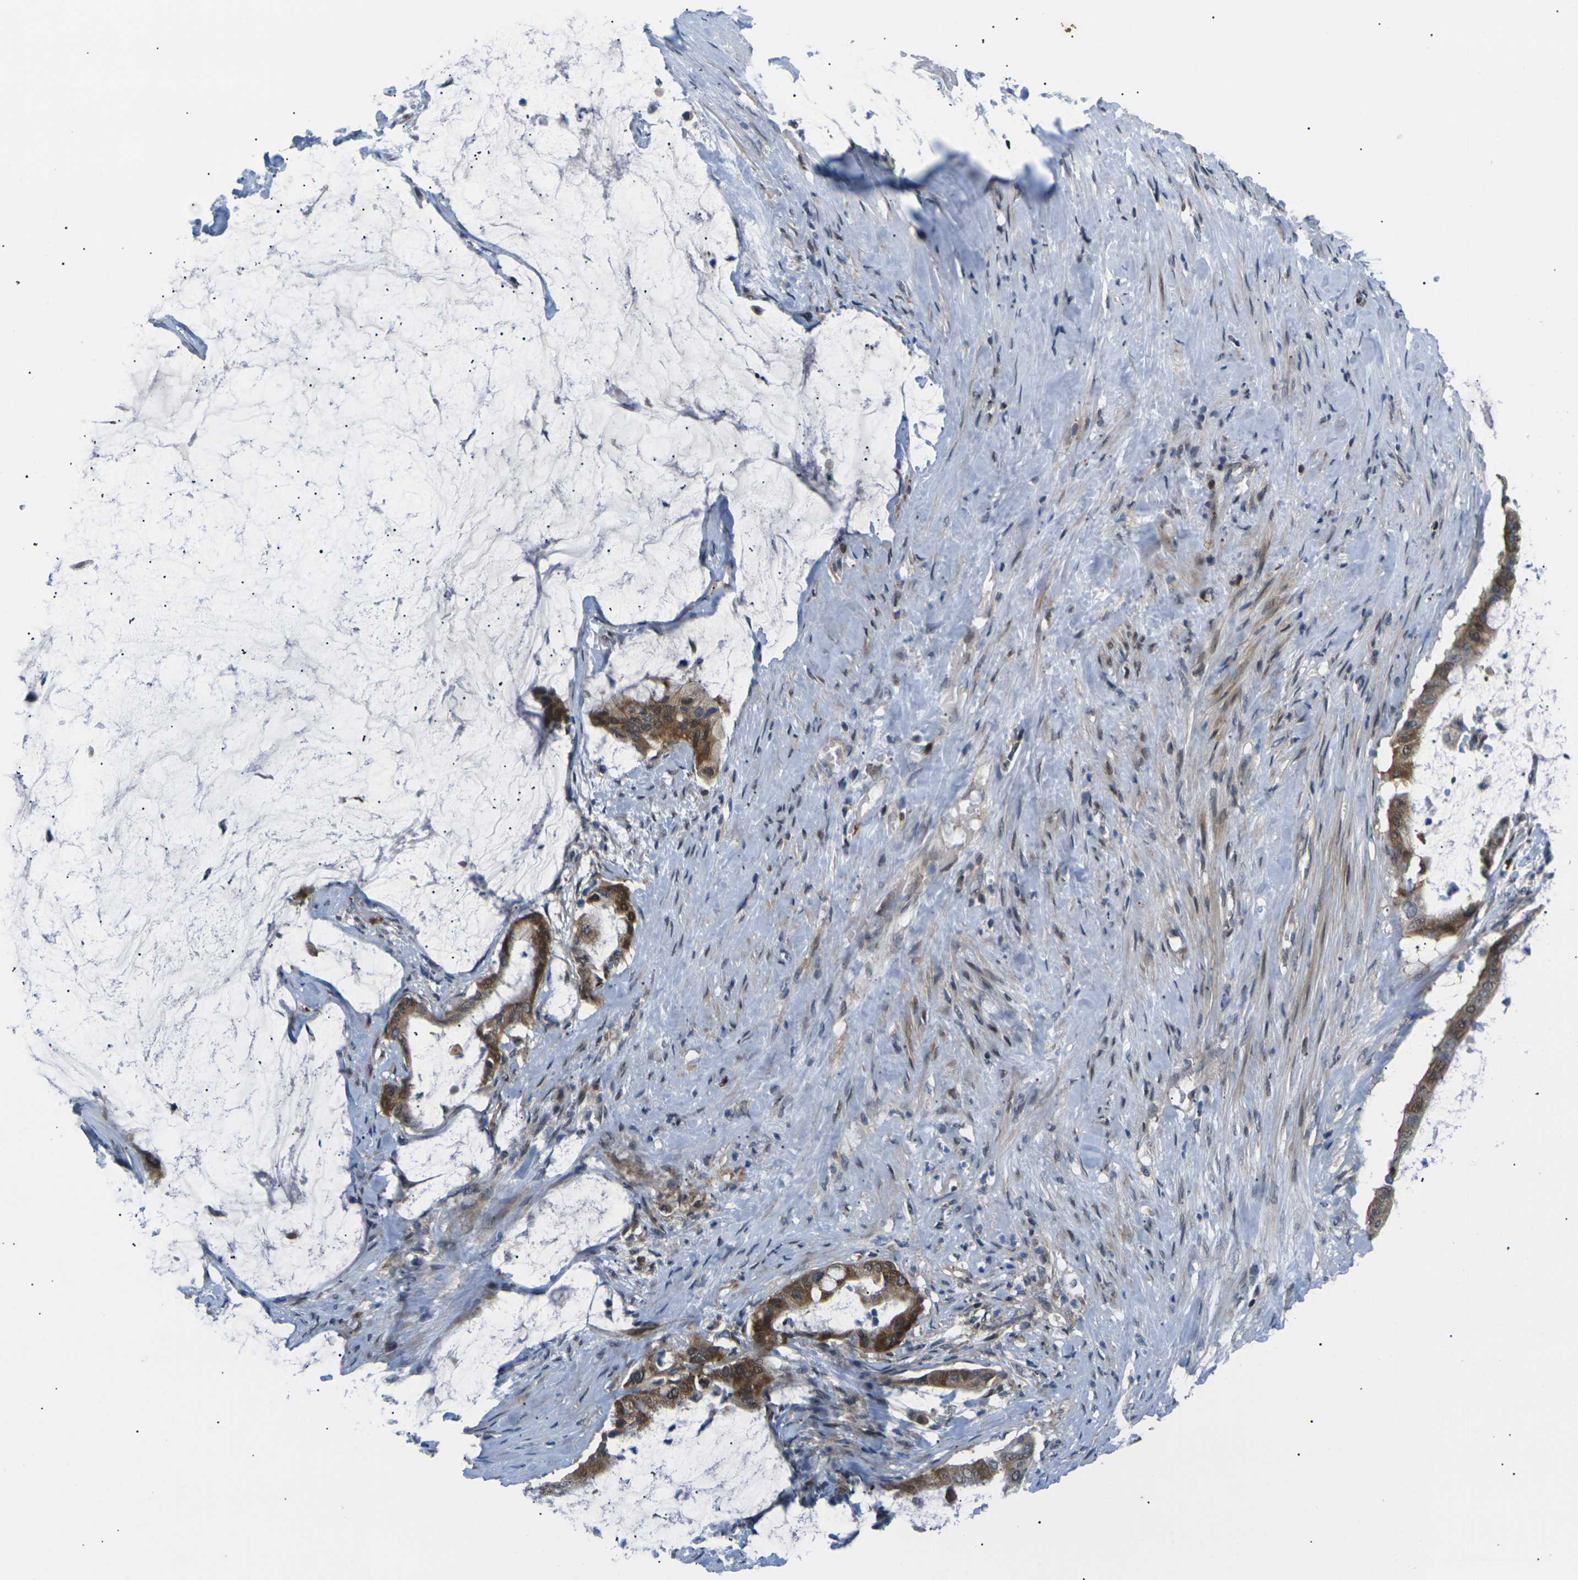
{"staining": {"intensity": "moderate", "quantity": ">75%", "location": "cytoplasmic/membranous"}, "tissue": "pancreatic cancer", "cell_type": "Tumor cells", "image_type": "cancer", "snomed": [{"axis": "morphology", "description": "Adenocarcinoma, NOS"}, {"axis": "topography", "description": "Pancreas"}], "caption": "Protein analysis of pancreatic adenocarcinoma tissue reveals moderate cytoplasmic/membranous staining in about >75% of tumor cells.", "gene": "RPS6KA3", "patient": {"sex": "male", "age": 41}}